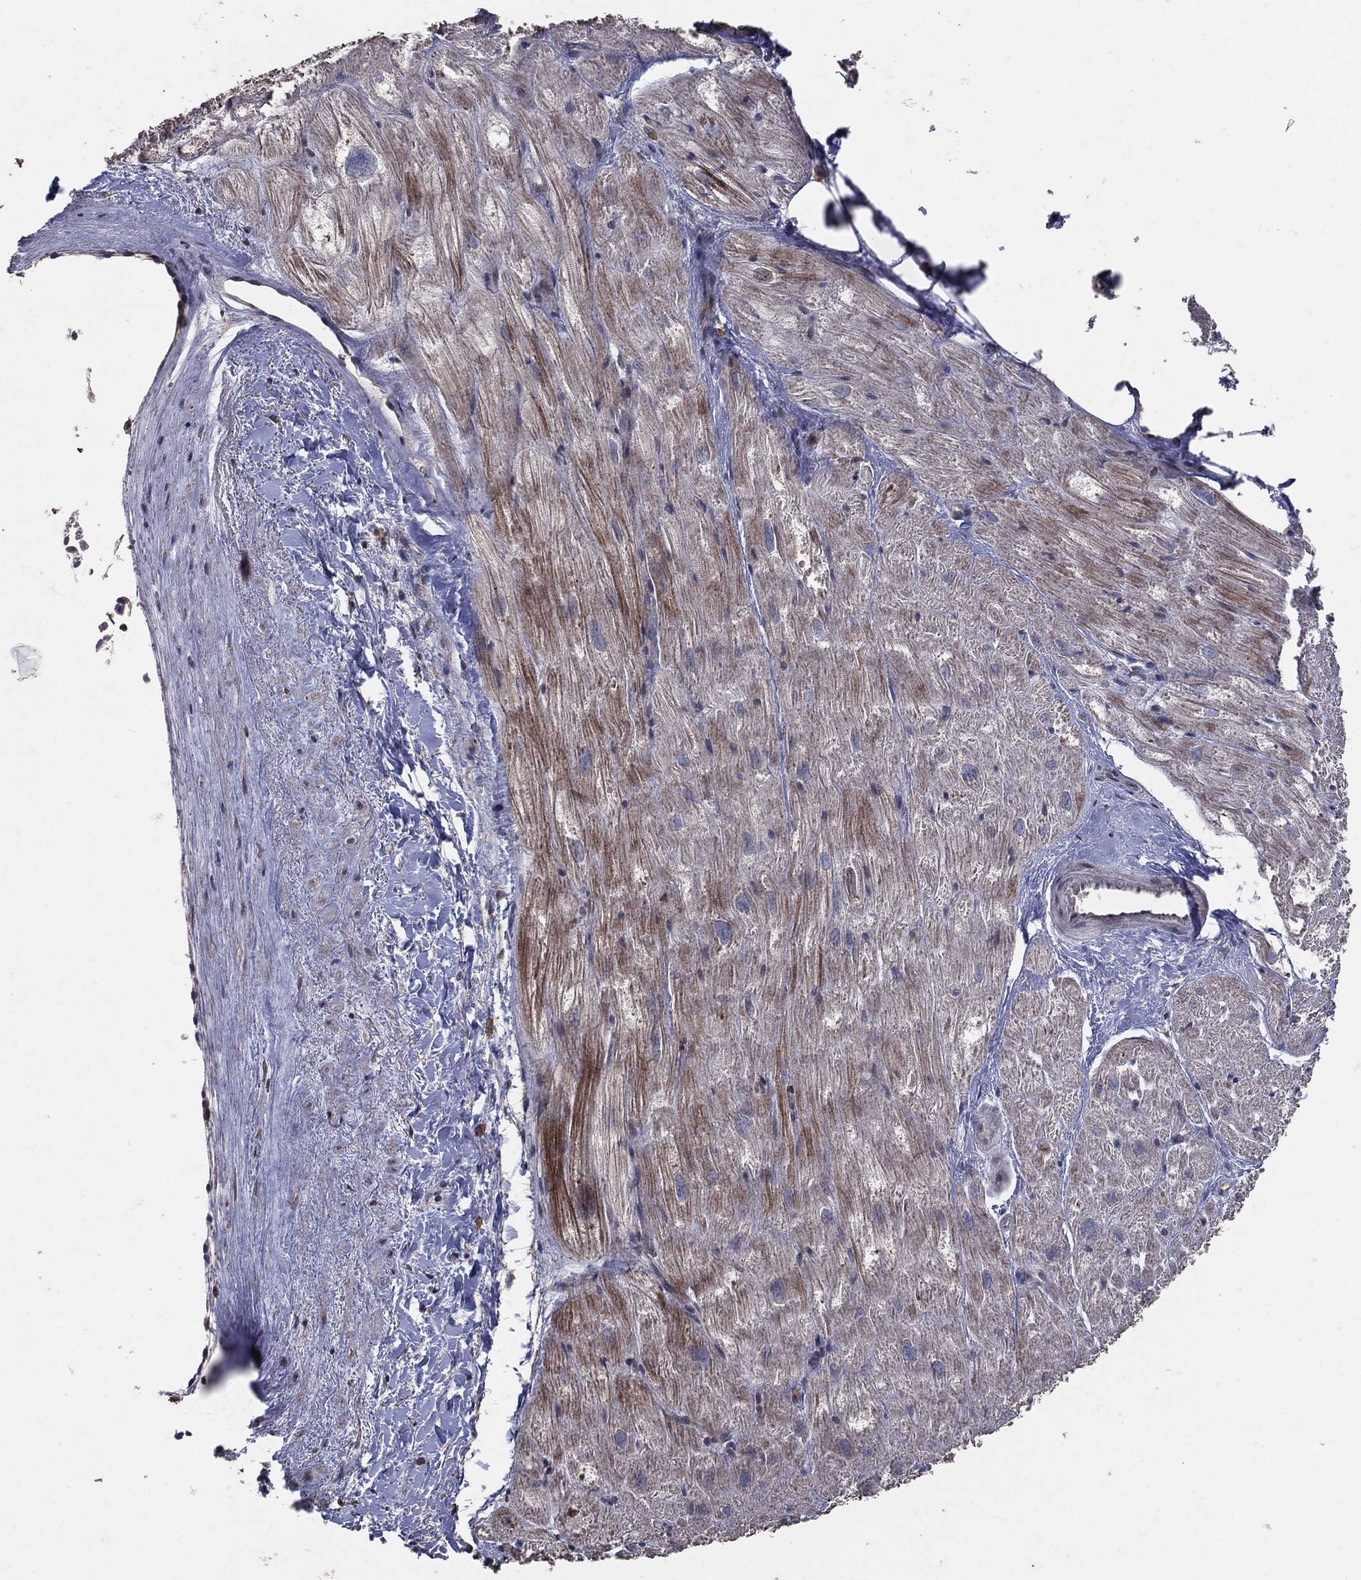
{"staining": {"intensity": "moderate", "quantity": "<25%", "location": "cytoplasmic/membranous"}, "tissue": "heart muscle", "cell_type": "Cardiomyocytes", "image_type": "normal", "snomed": [{"axis": "morphology", "description": "Normal tissue, NOS"}, {"axis": "topography", "description": "Heart"}], "caption": "Immunohistochemical staining of unremarkable heart muscle reveals low levels of moderate cytoplasmic/membranous expression in about <25% of cardiomyocytes.", "gene": "LY6K", "patient": {"sex": "male", "age": 62}}